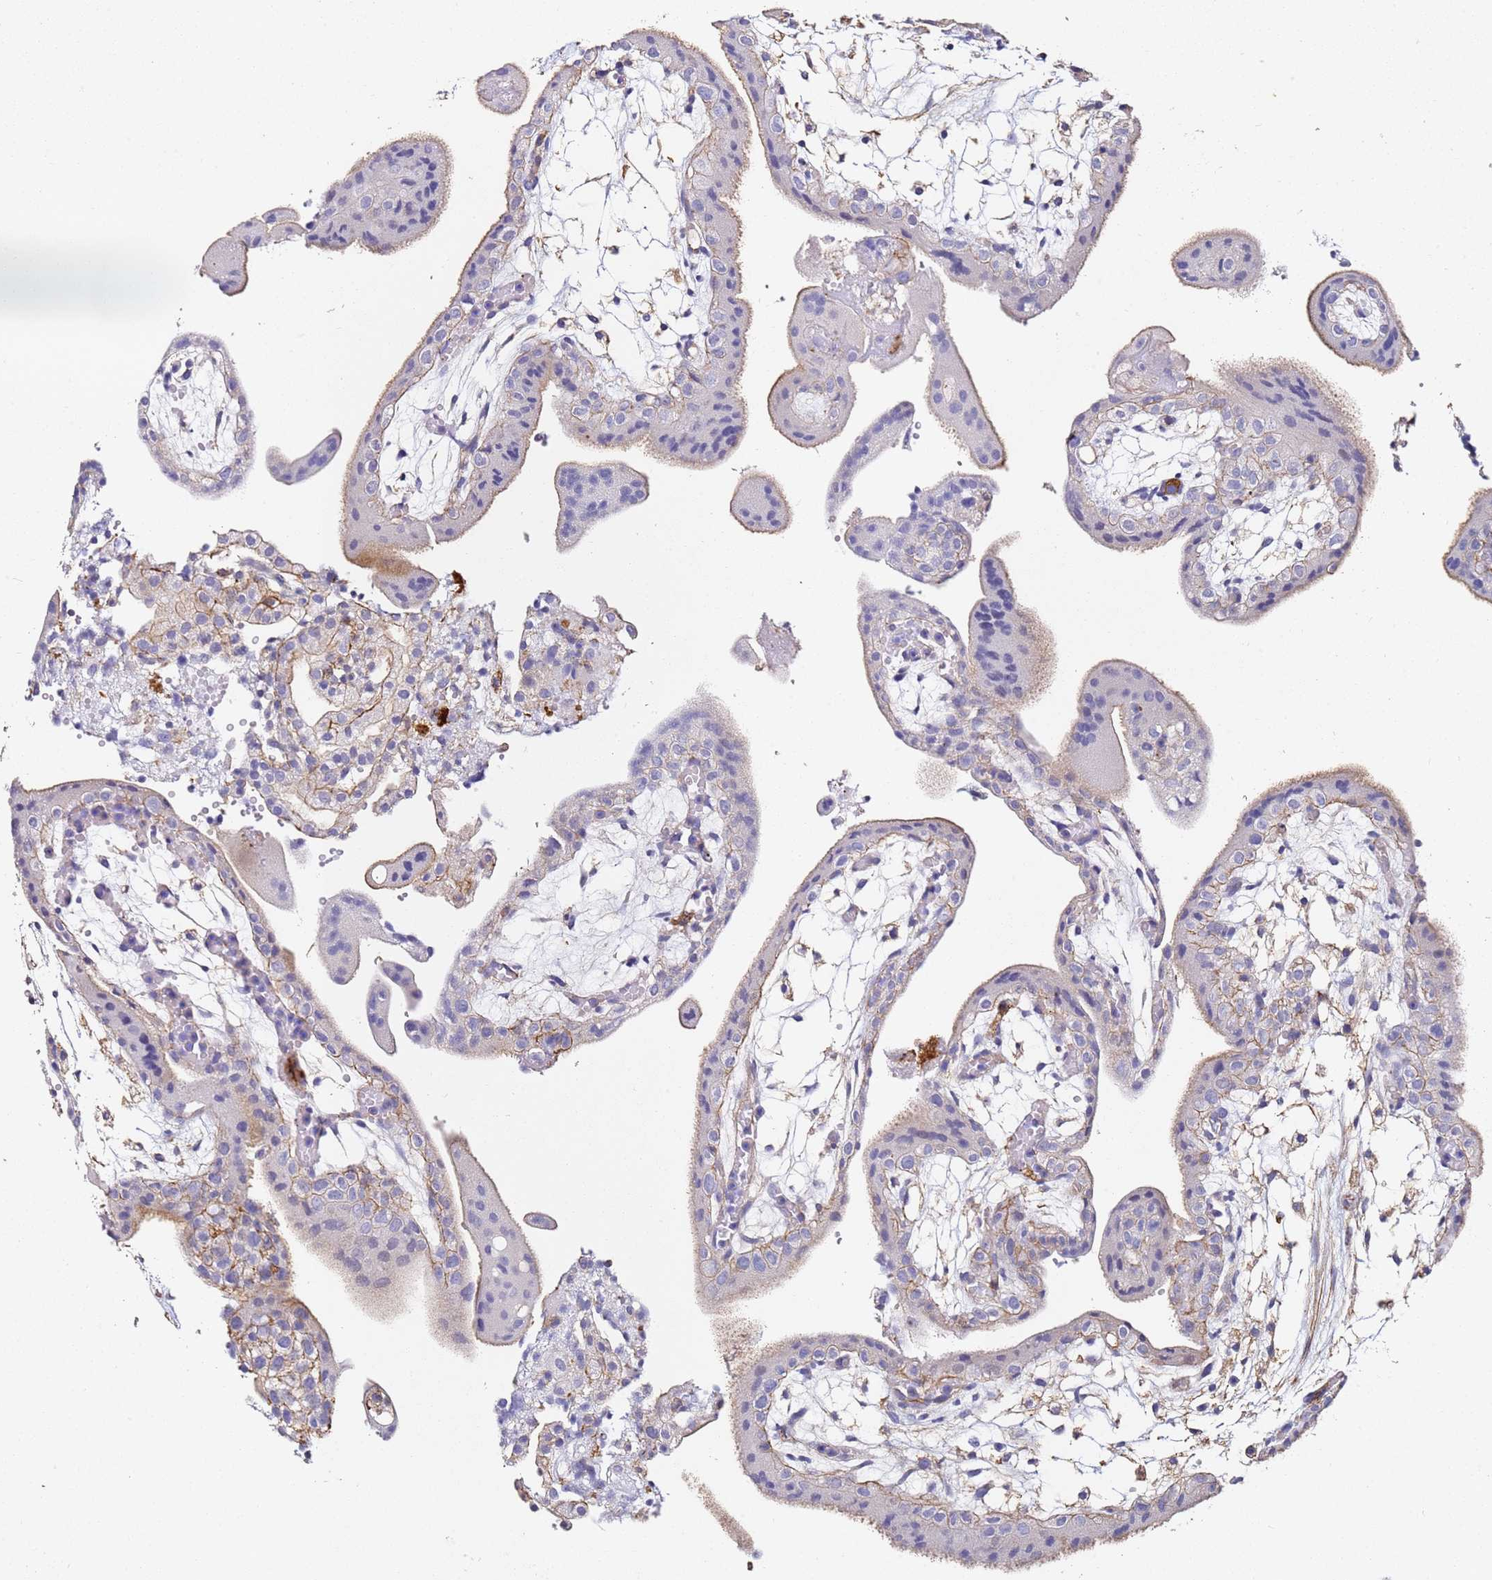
{"staining": {"intensity": "negative", "quantity": "none", "location": "none"}, "tissue": "placenta", "cell_type": "Decidual cells", "image_type": "normal", "snomed": [{"axis": "morphology", "description": "Normal tissue, NOS"}, {"axis": "topography", "description": "Placenta"}], "caption": "The IHC photomicrograph has no significant positivity in decidual cells of placenta. (Stains: DAB immunohistochemistry (IHC) with hematoxylin counter stain, Microscopy: brightfield microscopy at high magnification).", "gene": "ZNF671", "patient": {"sex": "female", "age": 18}}